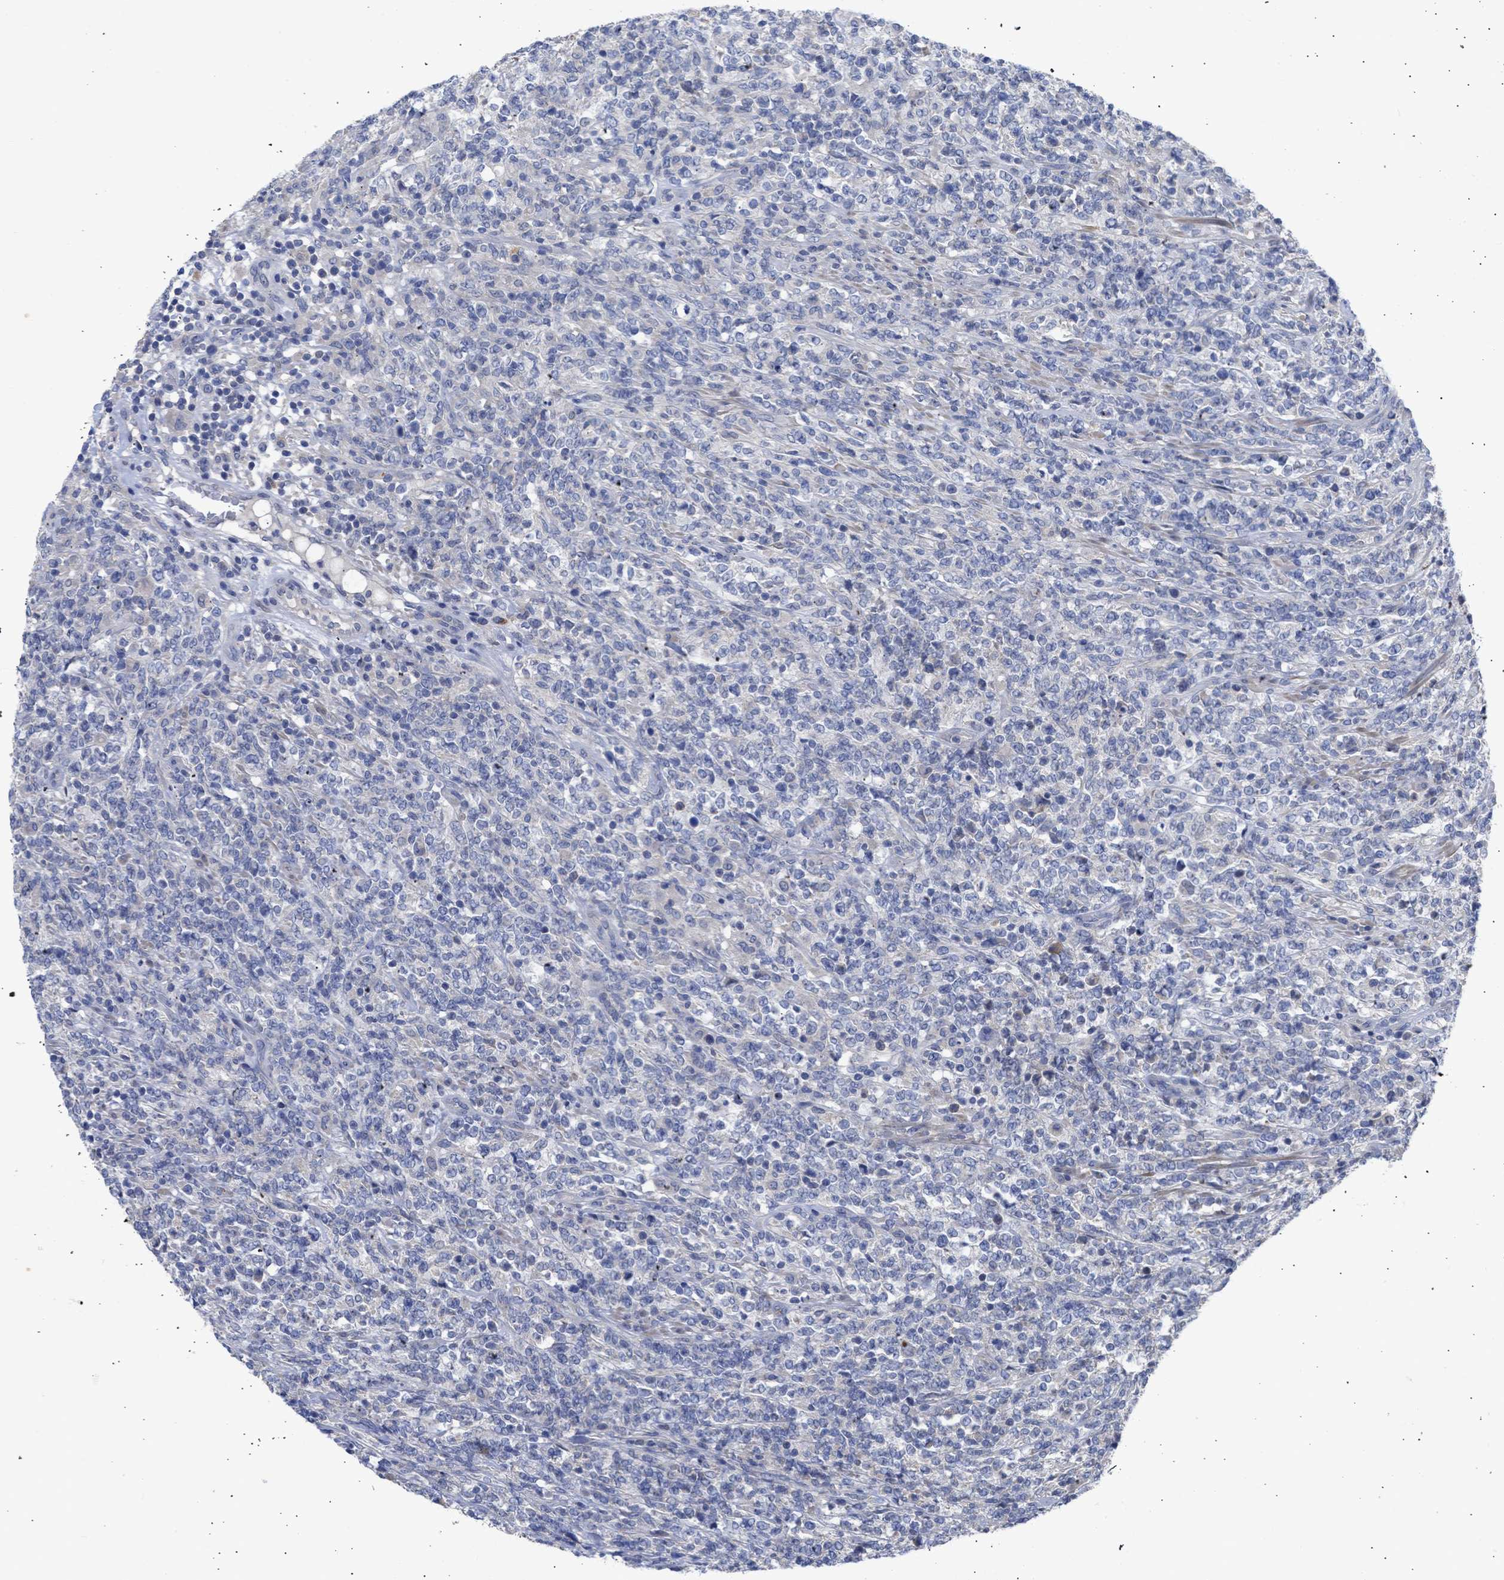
{"staining": {"intensity": "negative", "quantity": "none", "location": "none"}, "tissue": "lymphoma", "cell_type": "Tumor cells", "image_type": "cancer", "snomed": [{"axis": "morphology", "description": "Malignant lymphoma, non-Hodgkin's type, High grade"}, {"axis": "topography", "description": "Soft tissue"}], "caption": "A photomicrograph of malignant lymphoma, non-Hodgkin's type (high-grade) stained for a protein displays no brown staining in tumor cells.", "gene": "ARHGEF4", "patient": {"sex": "male", "age": 18}}